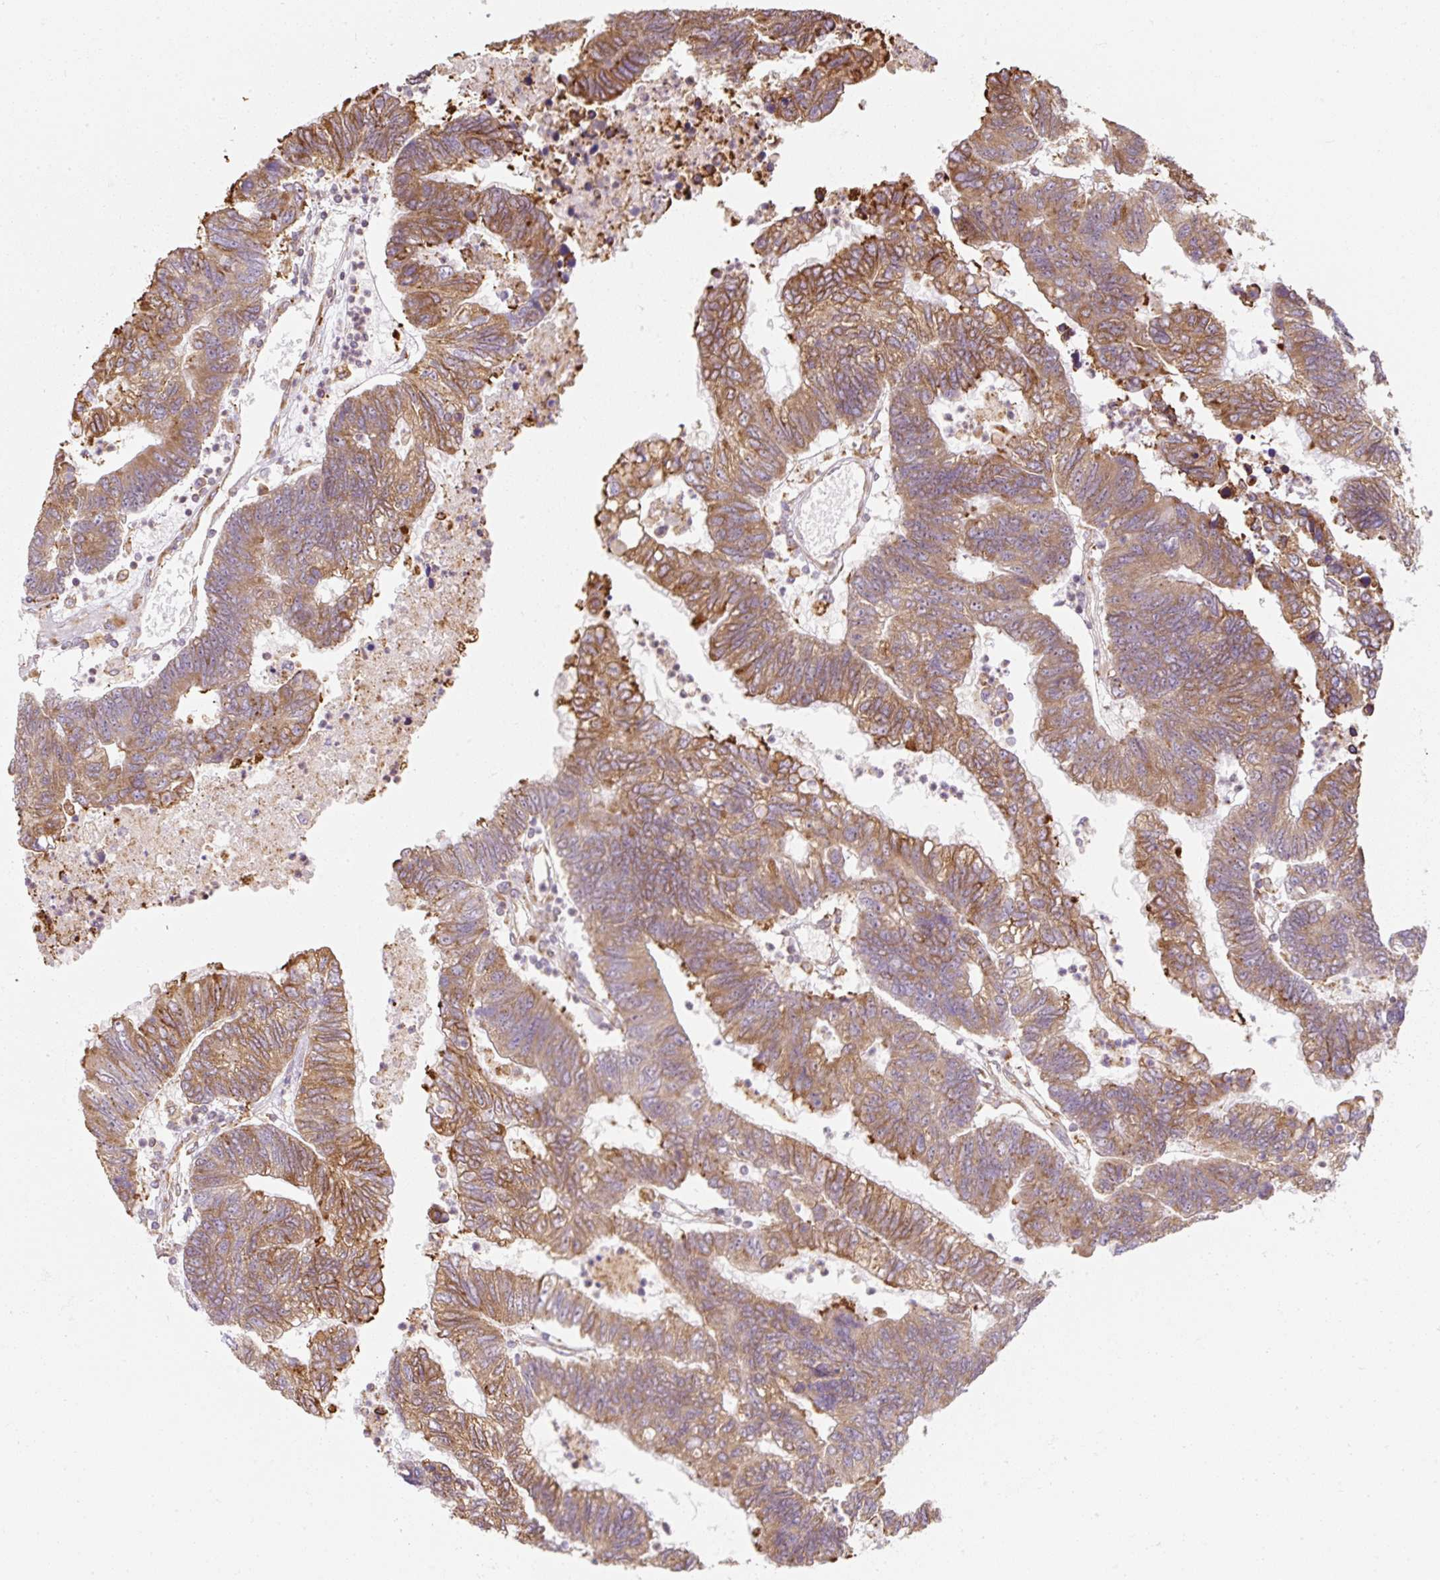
{"staining": {"intensity": "moderate", "quantity": ">75%", "location": "cytoplasmic/membranous"}, "tissue": "colorectal cancer", "cell_type": "Tumor cells", "image_type": "cancer", "snomed": [{"axis": "morphology", "description": "Adenocarcinoma, NOS"}, {"axis": "topography", "description": "Colon"}], "caption": "A brown stain highlights moderate cytoplasmic/membranous staining of a protein in human colorectal cancer (adenocarcinoma) tumor cells.", "gene": "PRKCSH", "patient": {"sex": "female", "age": 48}}